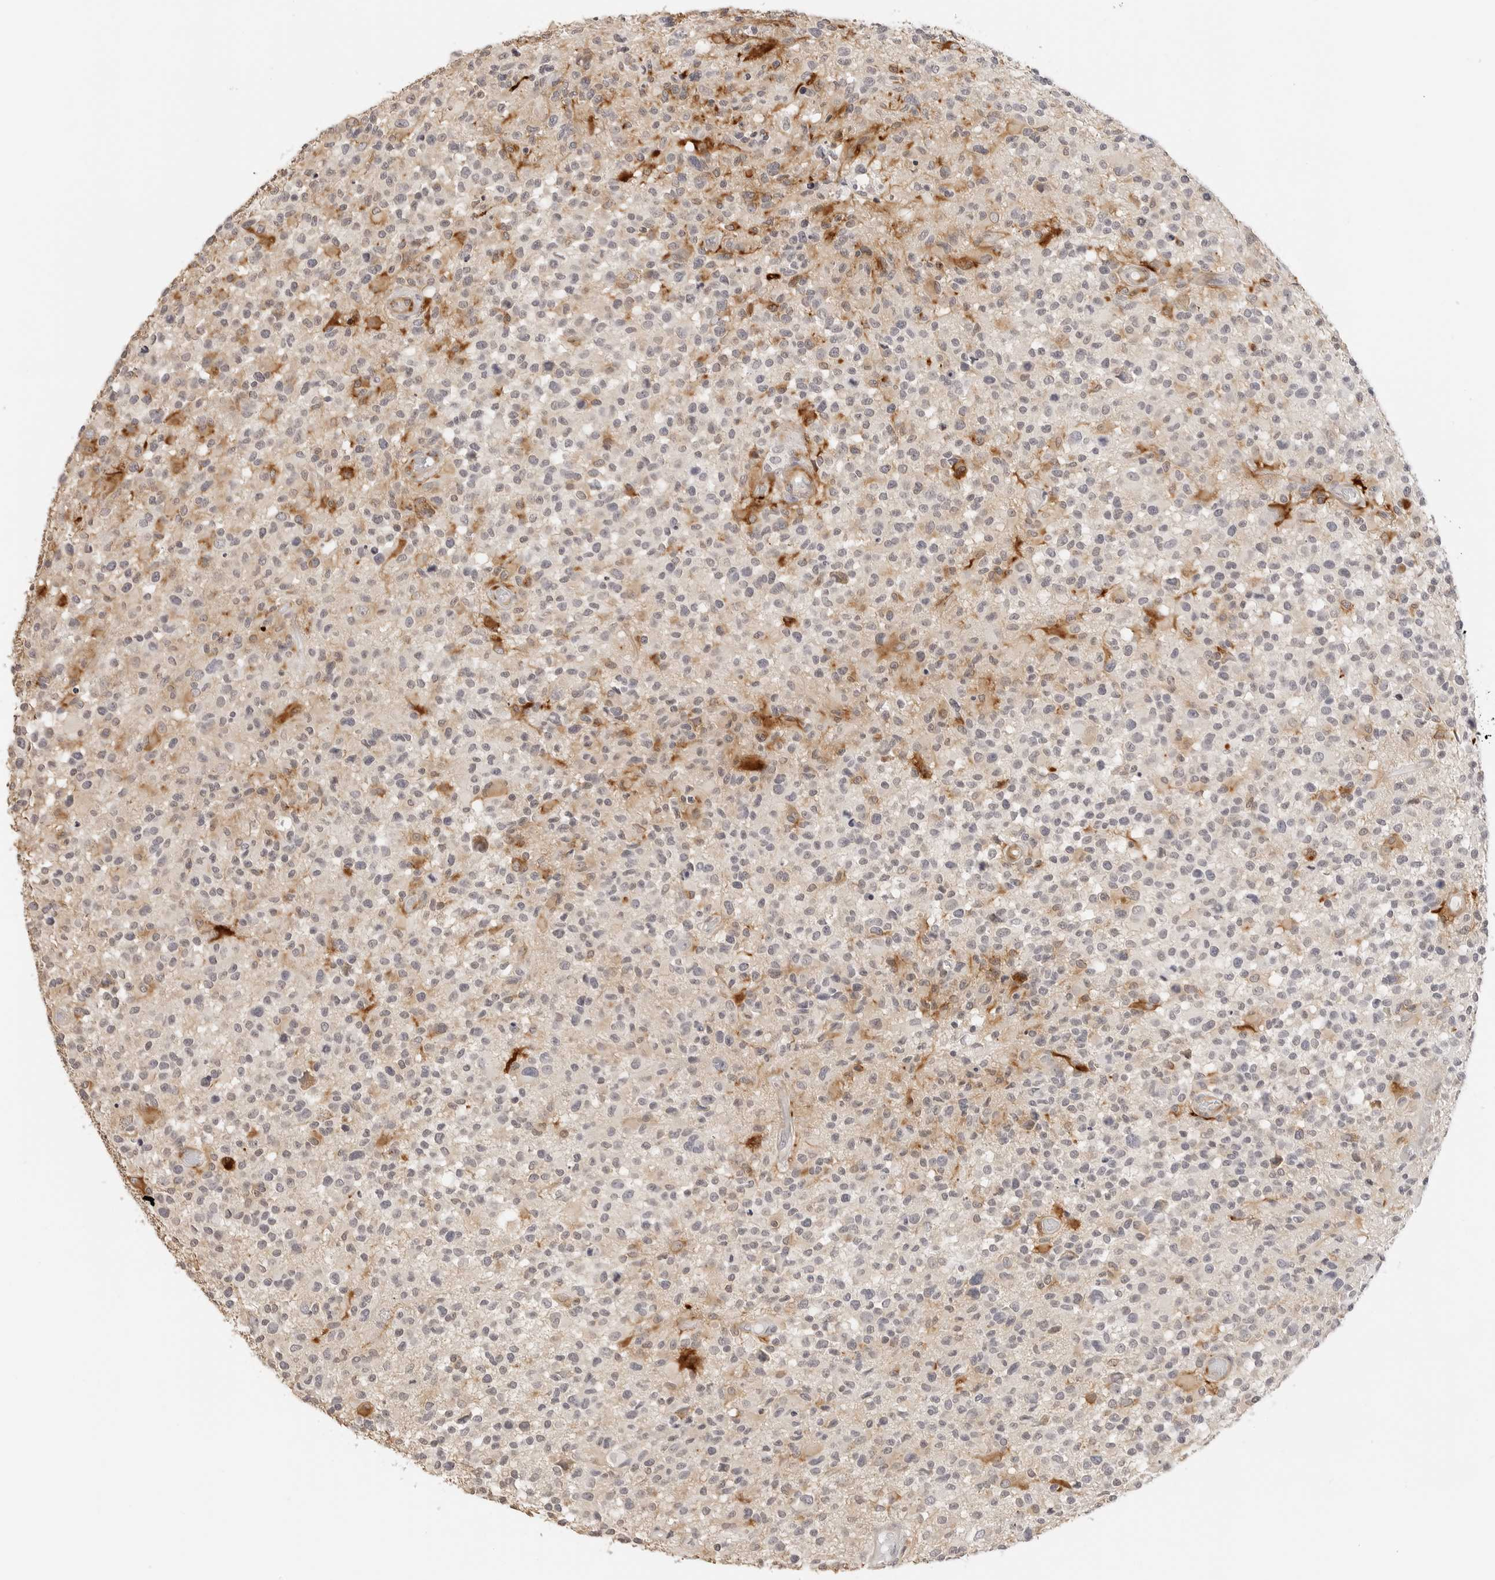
{"staining": {"intensity": "negative", "quantity": "none", "location": "none"}, "tissue": "glioma", "cell_type": "Tumor cells", "image_type": "cancer", "snomed": [{"axis": "morphology", "description": "Glioma, malignant, High grade"}, {"axis": "morphology", "description": "Glioblastoma, NOS"}, {"axis": "topography", "description": "Brain"}], "caption": "Photomicrograph shows no significant protein staining in tumor cells of malignant high-grade glioma.", "gene": "PCDH19", "patient": {"sex": "male", "age": 60}}